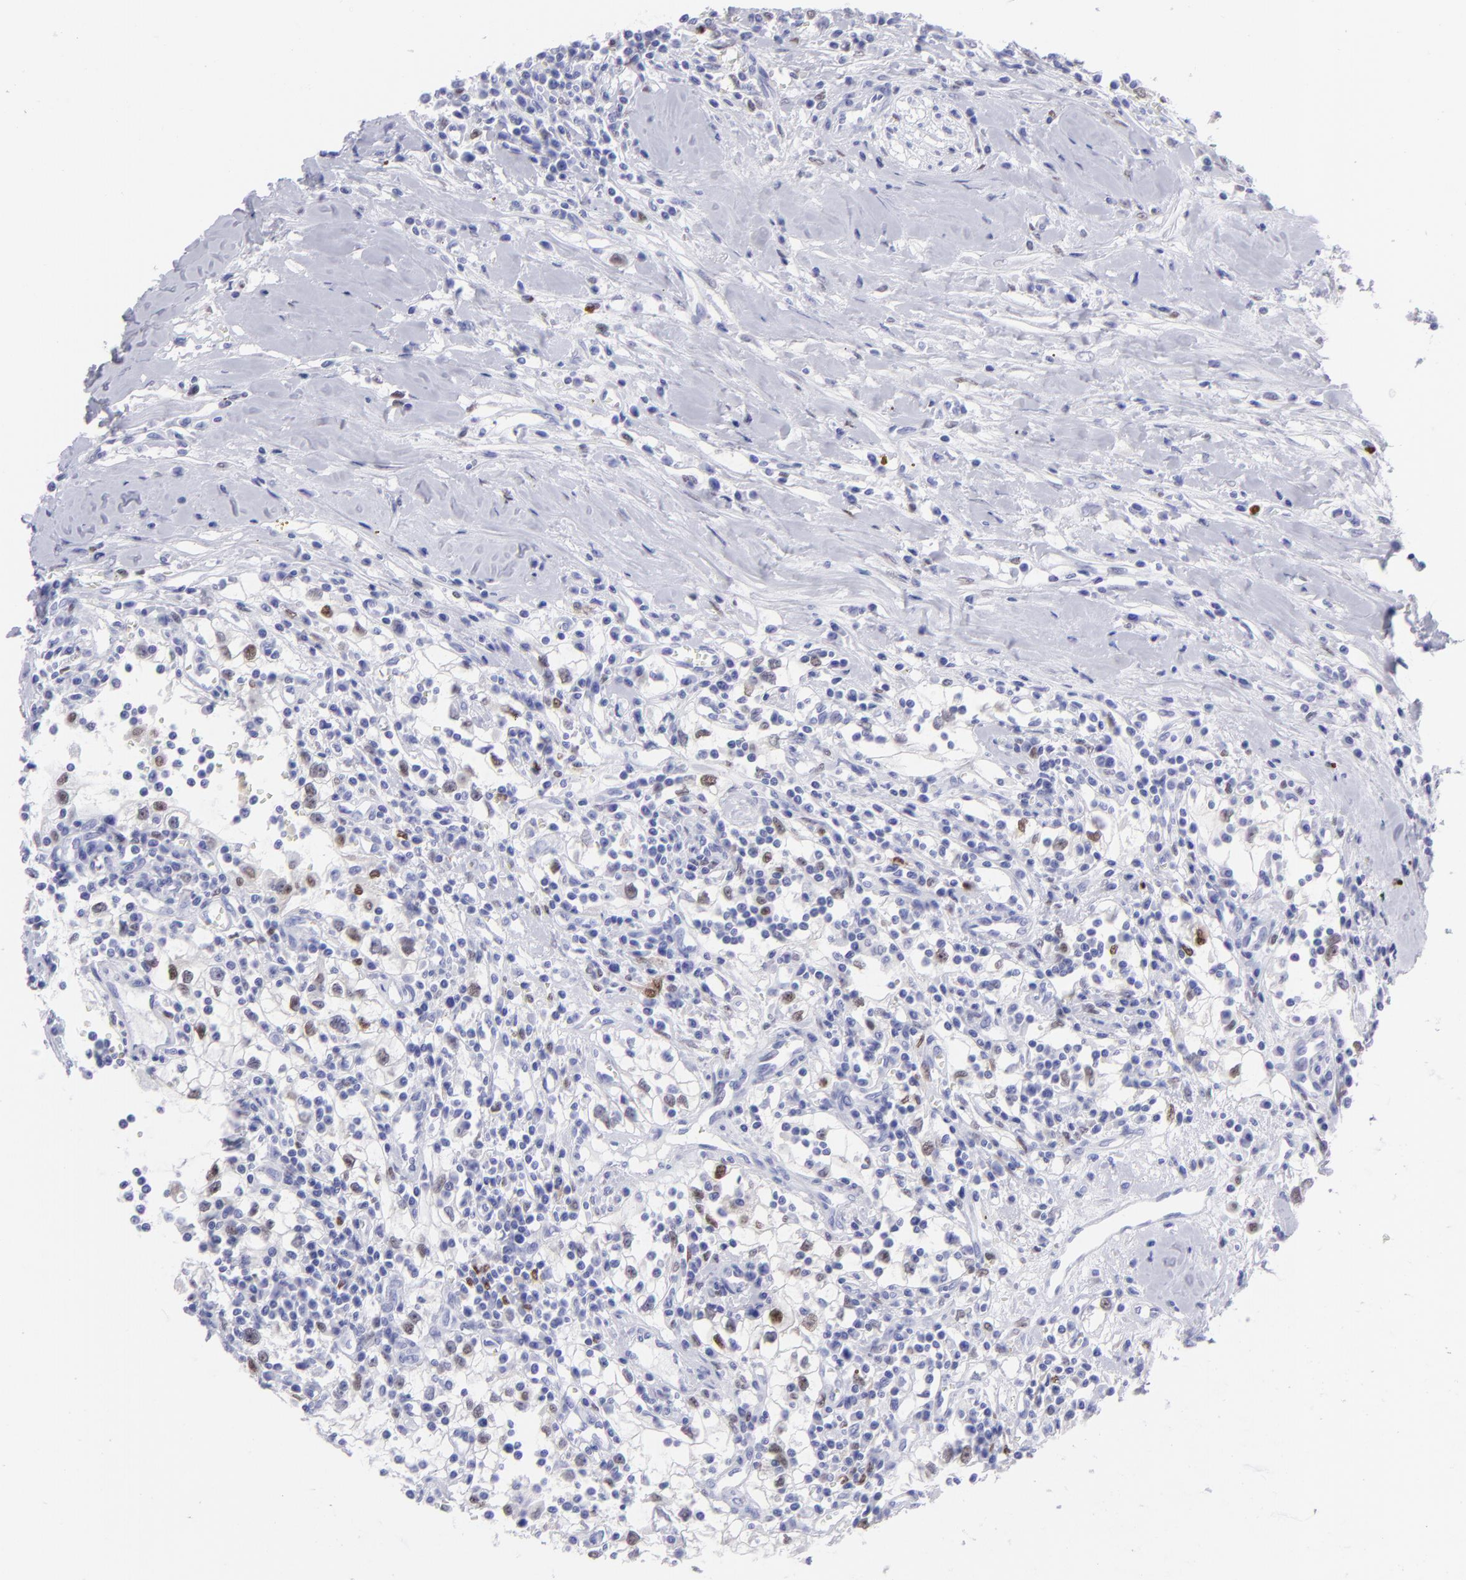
{"staining": {"intensity": "weak", "quantity": "<25%", "location": "nuclear"}, "tissue": "renal cancer", "cell_type": "Tumor cells", "image_type": "cancer", "snomed": [{"axis": "morphology", "description": "Adenocarcinoma, NOS"}, {"axis": "topography", "description": "Kidney"}], "caption": "Renal cancer (adenocarcinoma) was stained to show a protein in brown. There is no significant staining in tumor cells.", "gene": "MITF", "patient": {"sex": "male", "age": 82}}